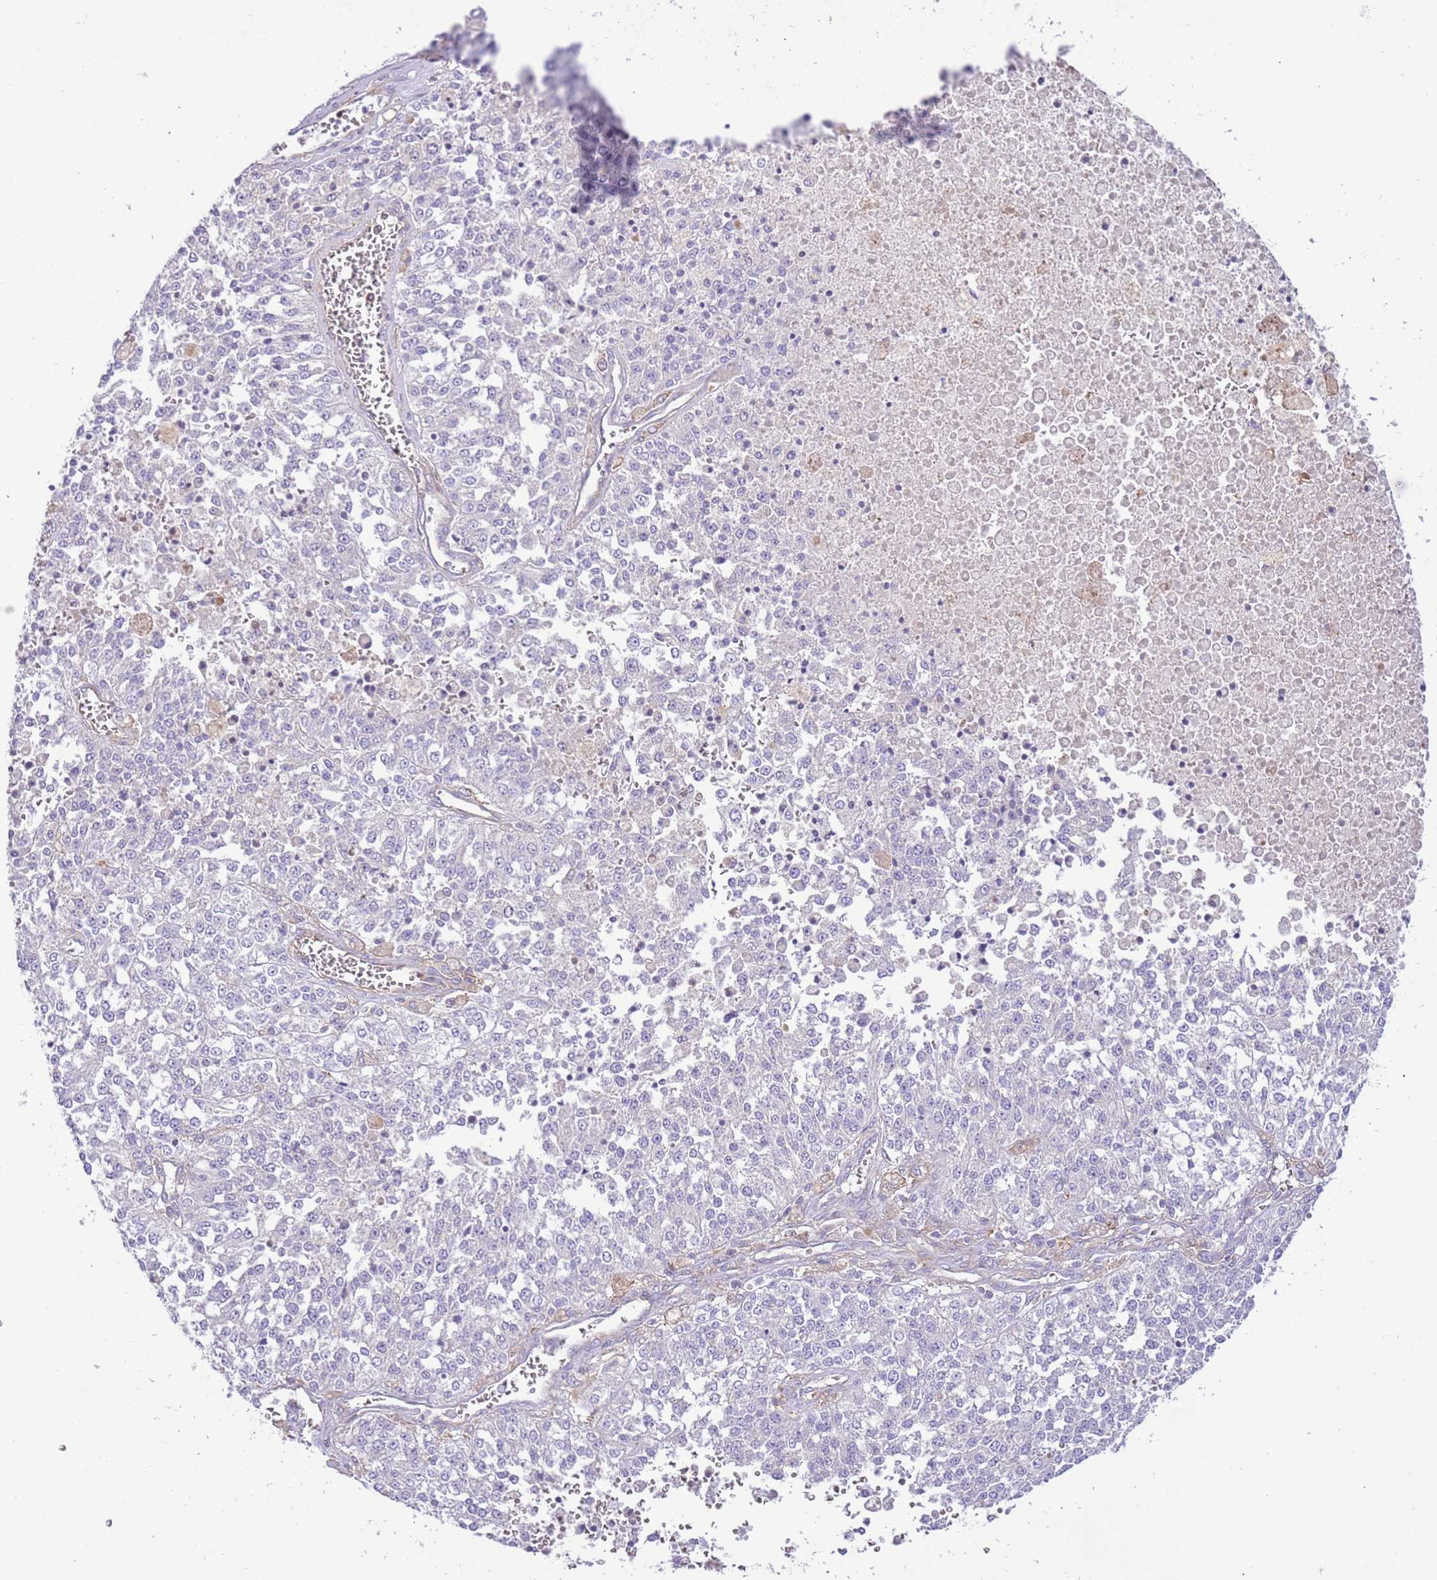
{"staining": {"intensity": "negative", "quantity": "none", "location": "none"}, "tissue": "melanoma", "cell_type": "Tumor cells", "image_type": "cancer", "snomed": [{"axis": "morphology", "description": "Malignant melanoma, NOS"}, {"axis": "topography", "description": "Skin"}], "caption": "Immunohistochemistry of human melanoma shows no staining in tumor cells.", "gene": "NAALADL1", "patient": {"sex": "female", "age": 64}}